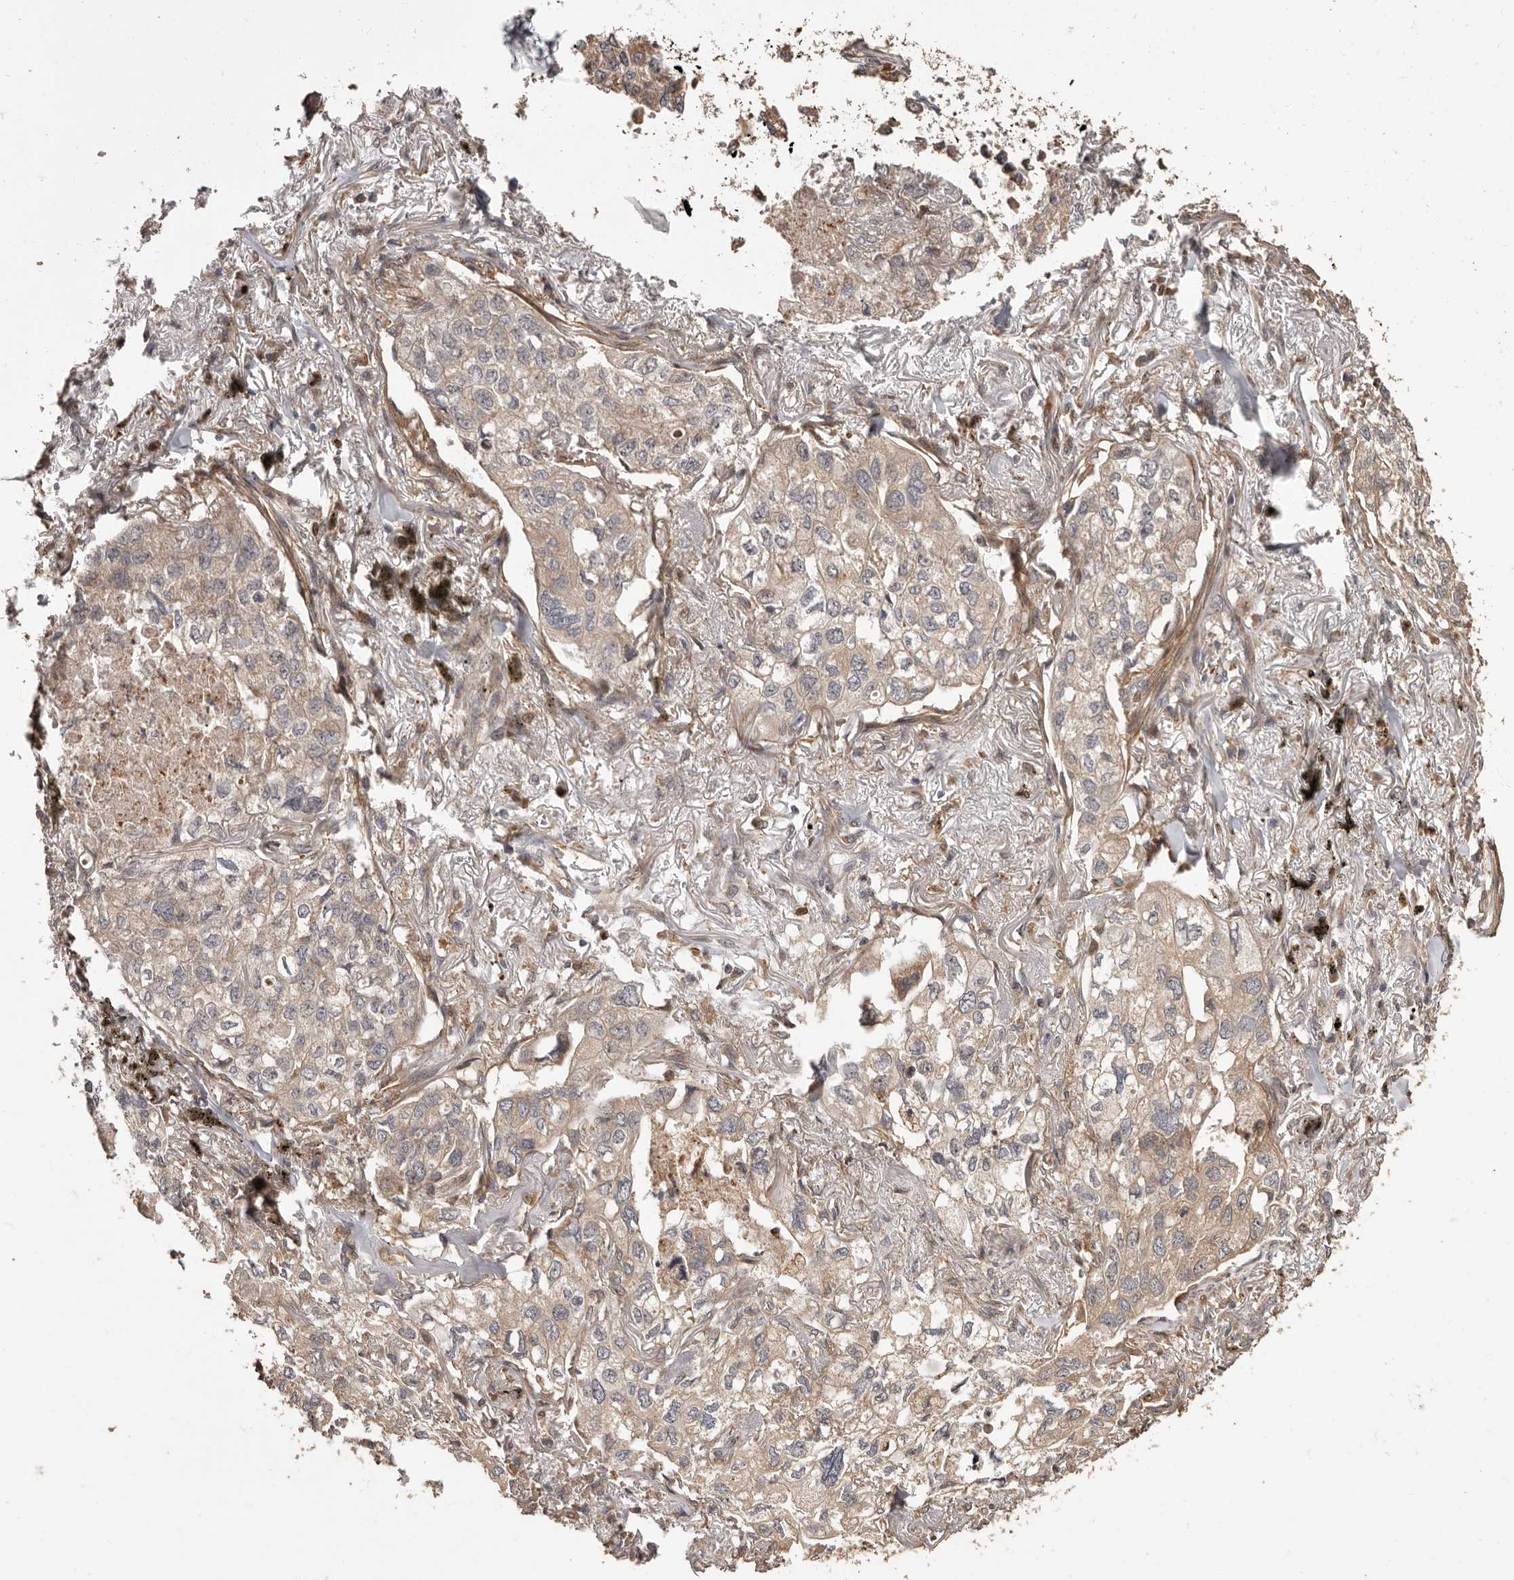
{"staining": {"intensity": "weak", "quantity": ">75%", "location": "cytoplasmic/membranous"}, "tissue": "lung cancer", "cell_type": "Tumor cells", "image_type": "cancer", "snomed": [{"axis": "morphology", "description": "Adenocarcinoma, NOS"}, {"axis": "topography", "description": "Lung"}], "caption": "This photomicrograph reveals immunohistochemistry (IHC) staining of adenocarcinoma (lung), with low weak cytoplasmic/membranous expression in approximately >75% of tumor cells.", "gene": "ZCCHC7", "patient": {"sex": "male", "age": 65}}